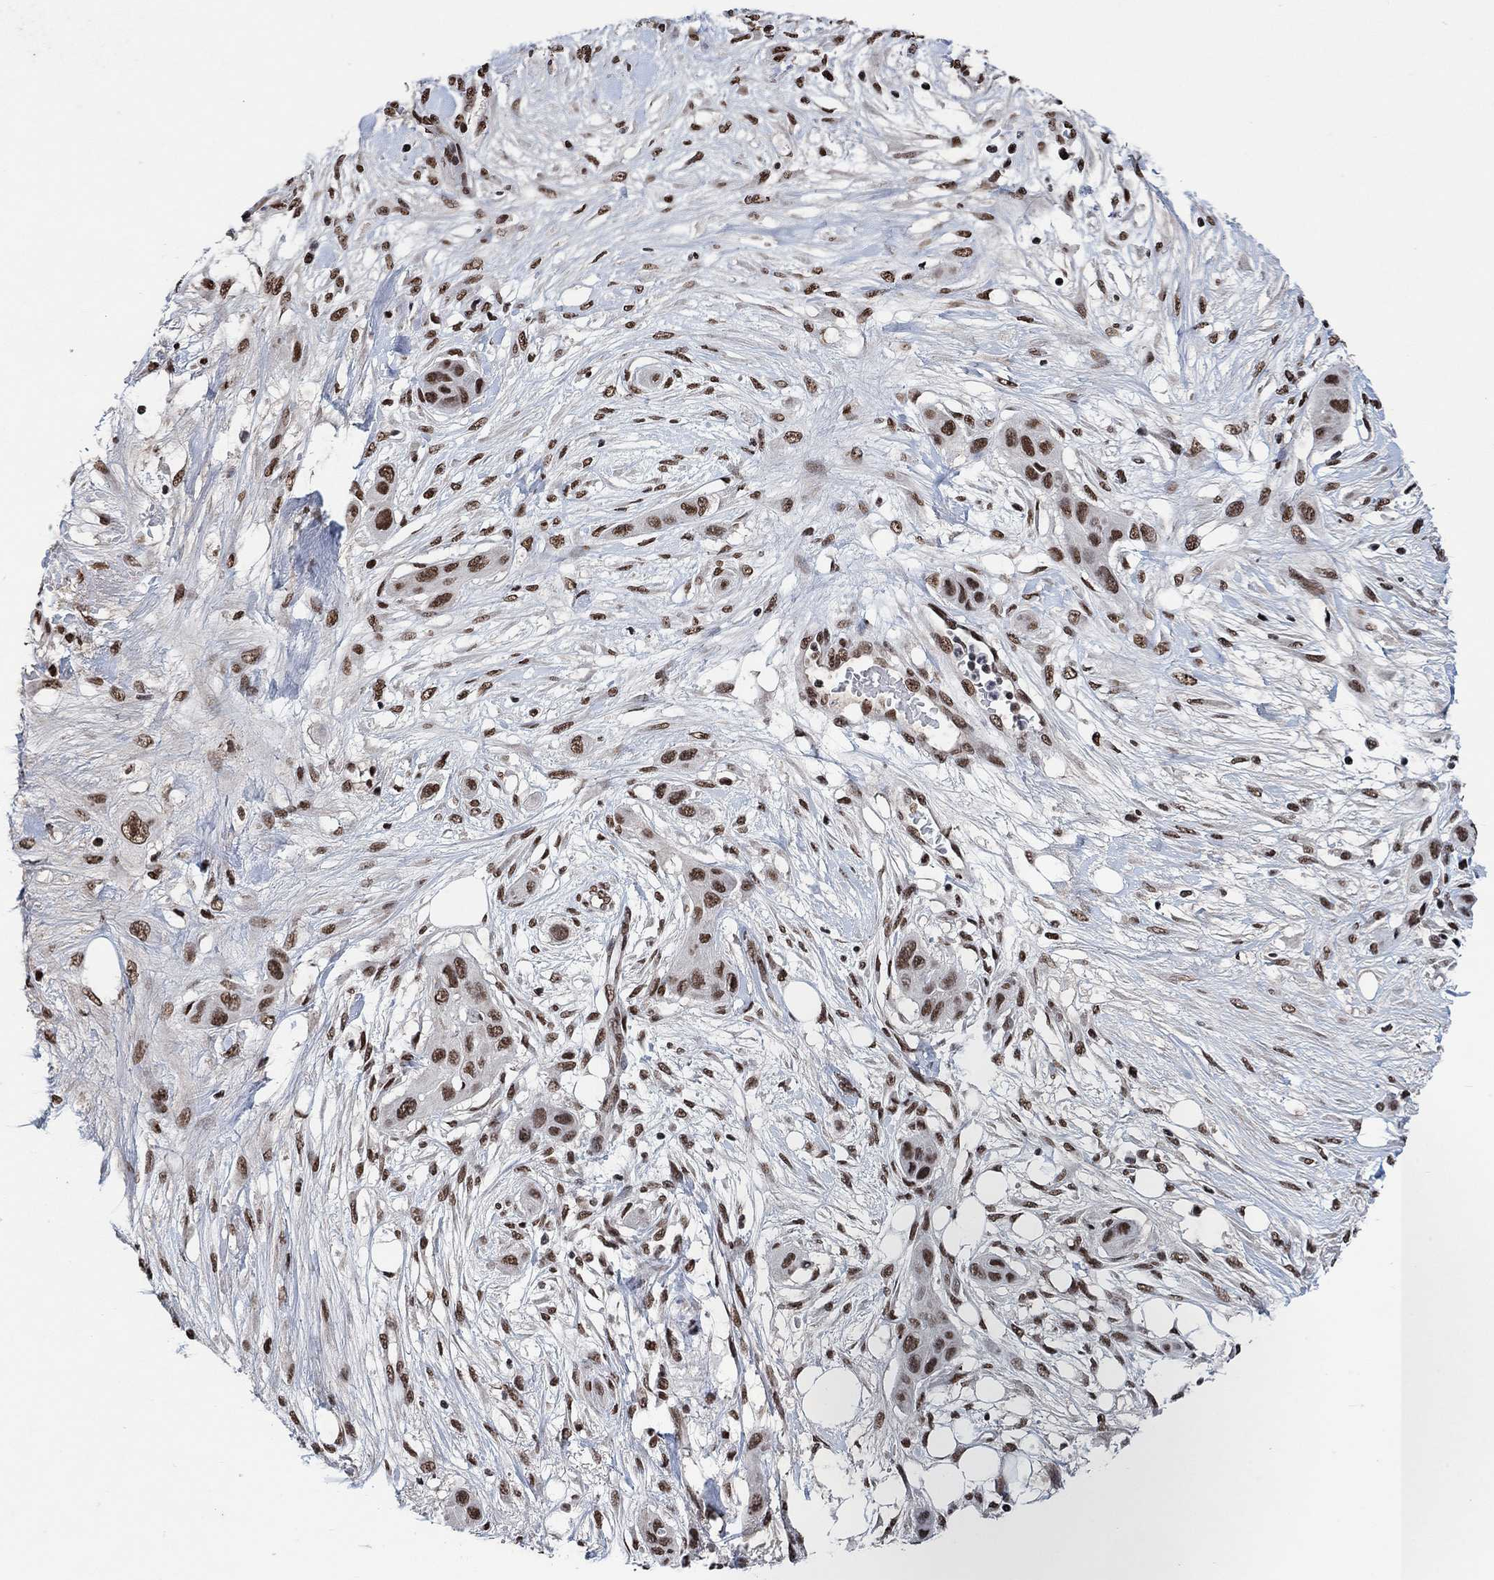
{"staining": {"intensity": "strong", "quantity": "25%-75%", "location": "nuclear"}, "tissue": "skin cancer", "cell_type": "Tumor cells", "image_type": "cancer", "snomed": [{"axis": "morphology", "description": "Squamous cell carcinoma, NOS"}, {"axis": "topography", "description": "Skin"}], "caption": "Protein expression analysis of human skin cancer (squamous cell carcinoma) reveals strong nuclear staining in approximately 25%-75% of tumor cells.", "gene": "USP39", "patient": {"sex": "male", "age": 79}}